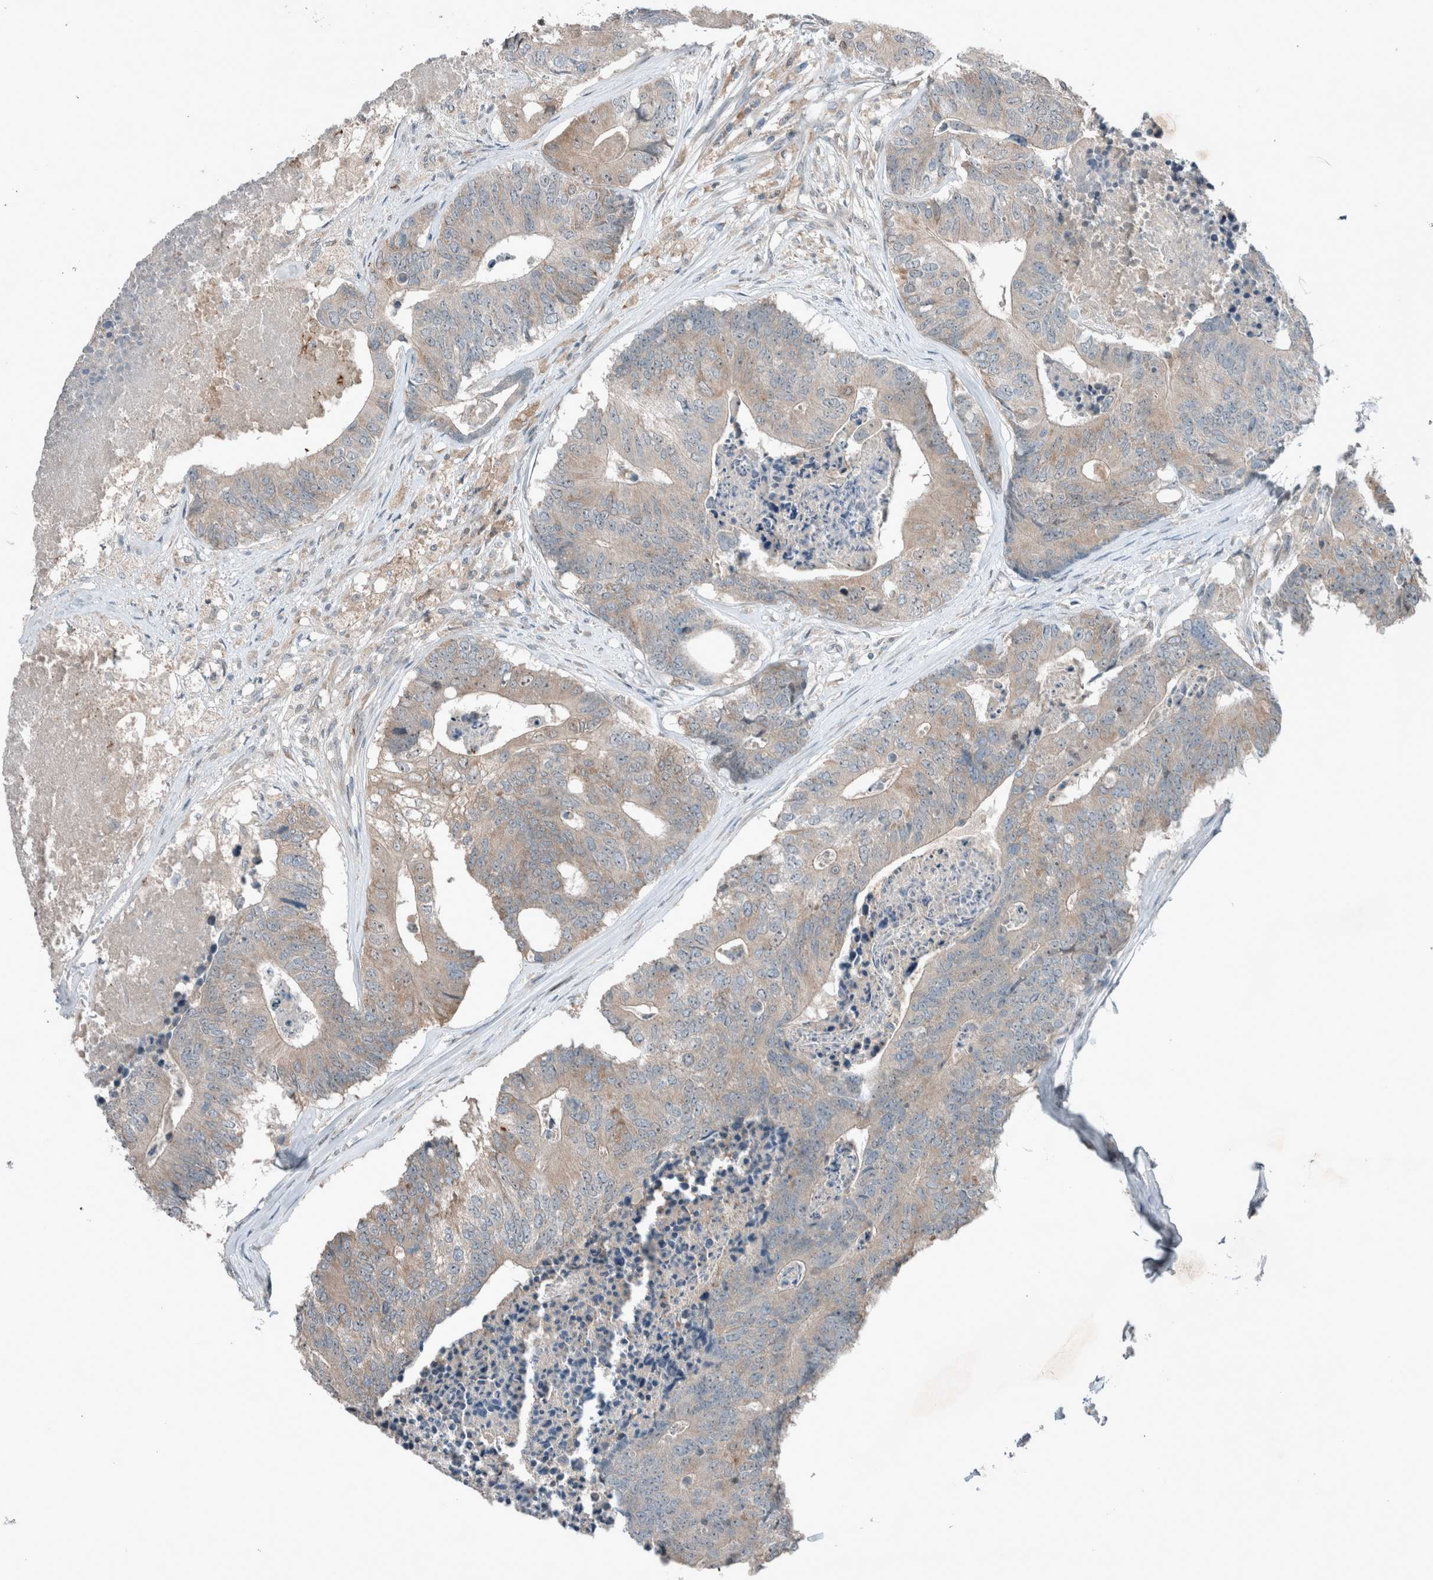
{"staining": {"intensity": "weak", "quantity": "<25%", "location": "cytoplasmic/membranous"}, "tissue": "colorectal cancer", "cell_type": "Tumor cells", "image_type": "cancer", "snomed": [{"axis": "morphology", "description": "Adenocarcinoma, NOS"}, {"axis": "topography", "description": "Colon"}], "caption": "The IHC photomicrograph has no significant expression in tumor cells of colorectal cancer (adenocarcinoma) tissue. (Stains: DAB immunohistochemistry with hematoxylin counter stain, Microscopy: brightfield microscopy at high magnification).", "gene": "RALGDS", "patient": {"sex": "female", "age": 67}}